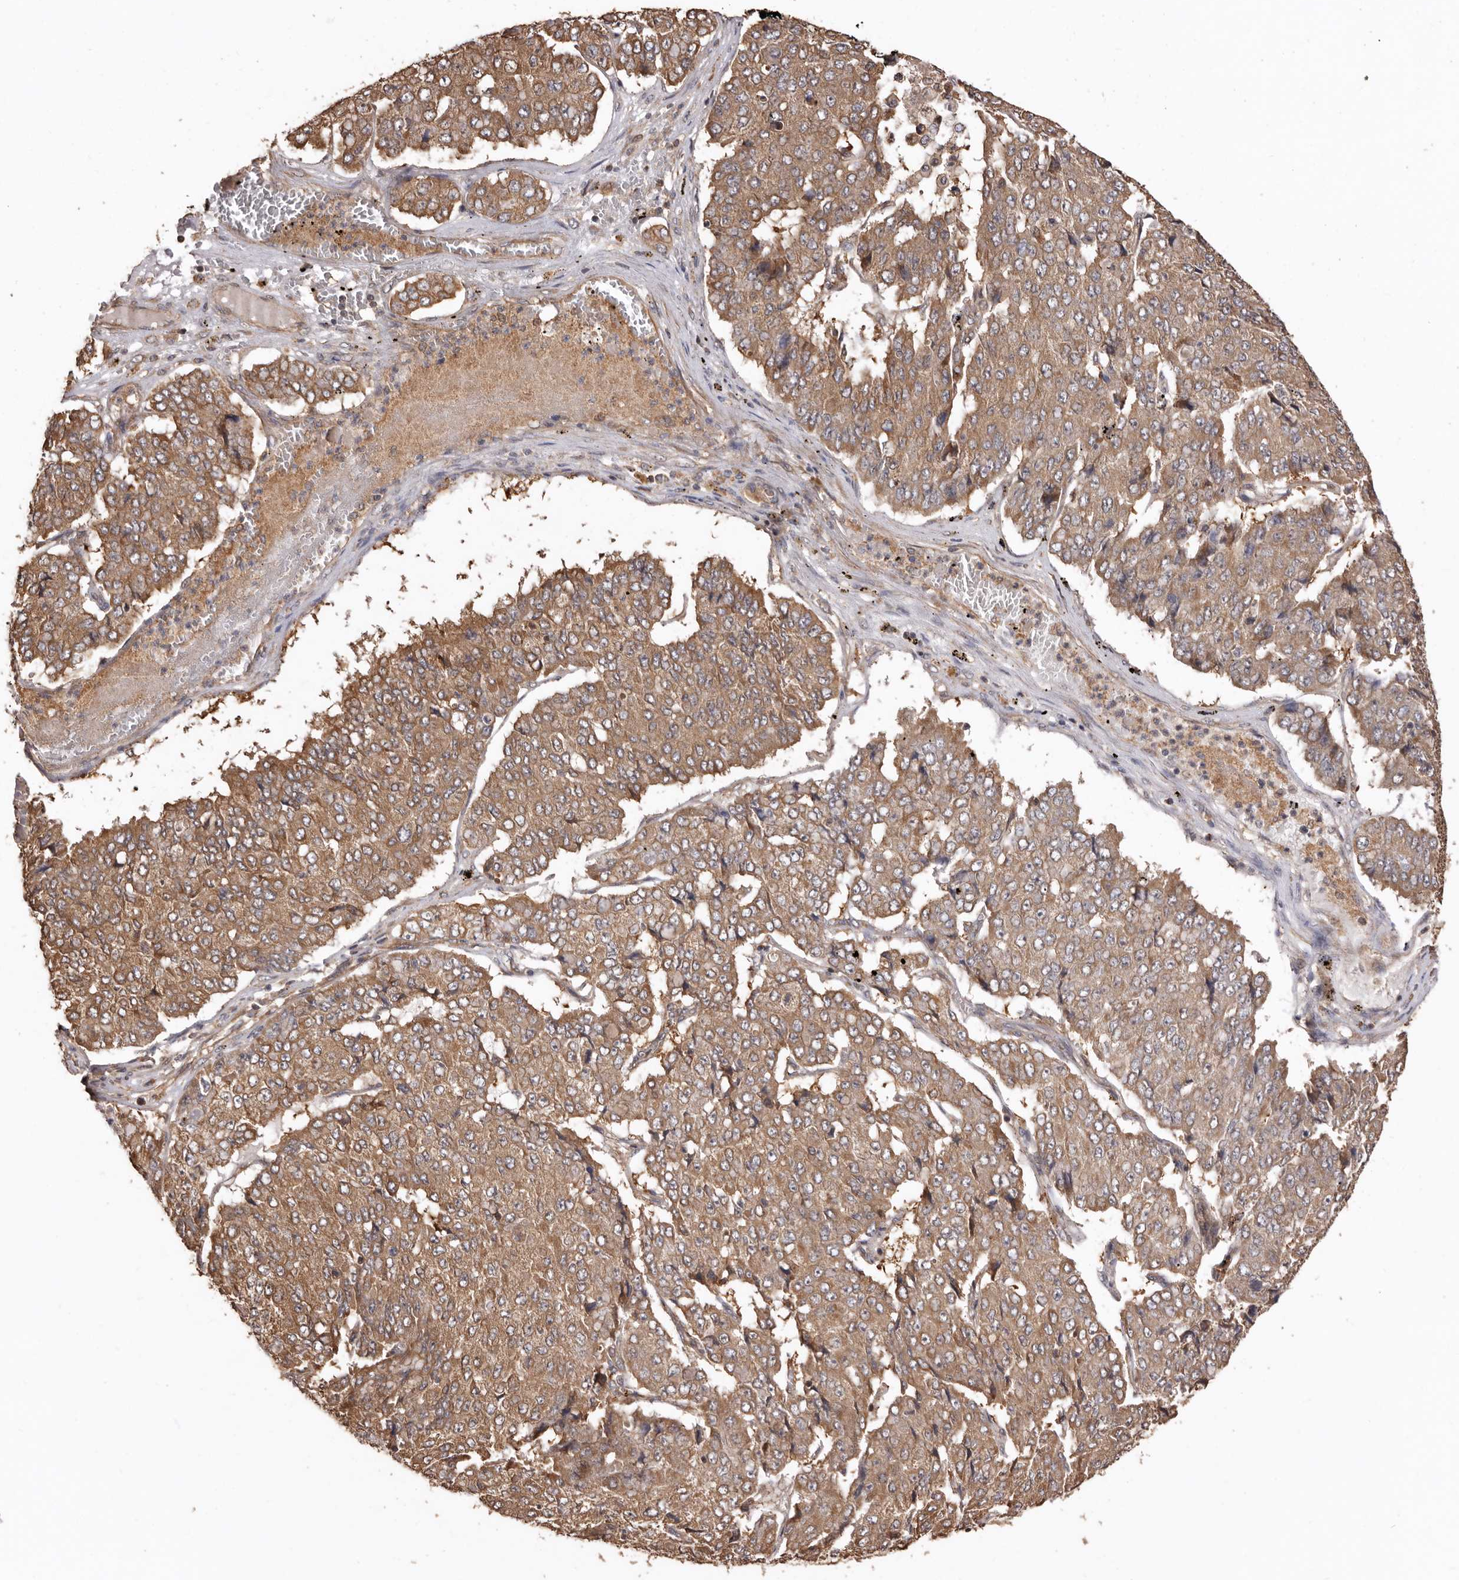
{"staining": {"intensity": "moderate", "quantity": ">75%", "location": "cytoplasmic/membranous"}, "tissue": "pancreatic cancer", "cell_type": "Tumor cells", "image_type": "cancer", "snomed": [{"axis": "morphology", "description": "Adenocarcinoma, NOS"}, {"axis": "topography", "description": "Pancreas"}], "caption": "Brown immunohistochemical staining in adenocarcinoma (pancreatic) reveals moderate cytoplasmic/membranous expression in about >75% of tumor cells.", "gene": "COQ8B", "patient": {"sex": "male", "age": 50}}